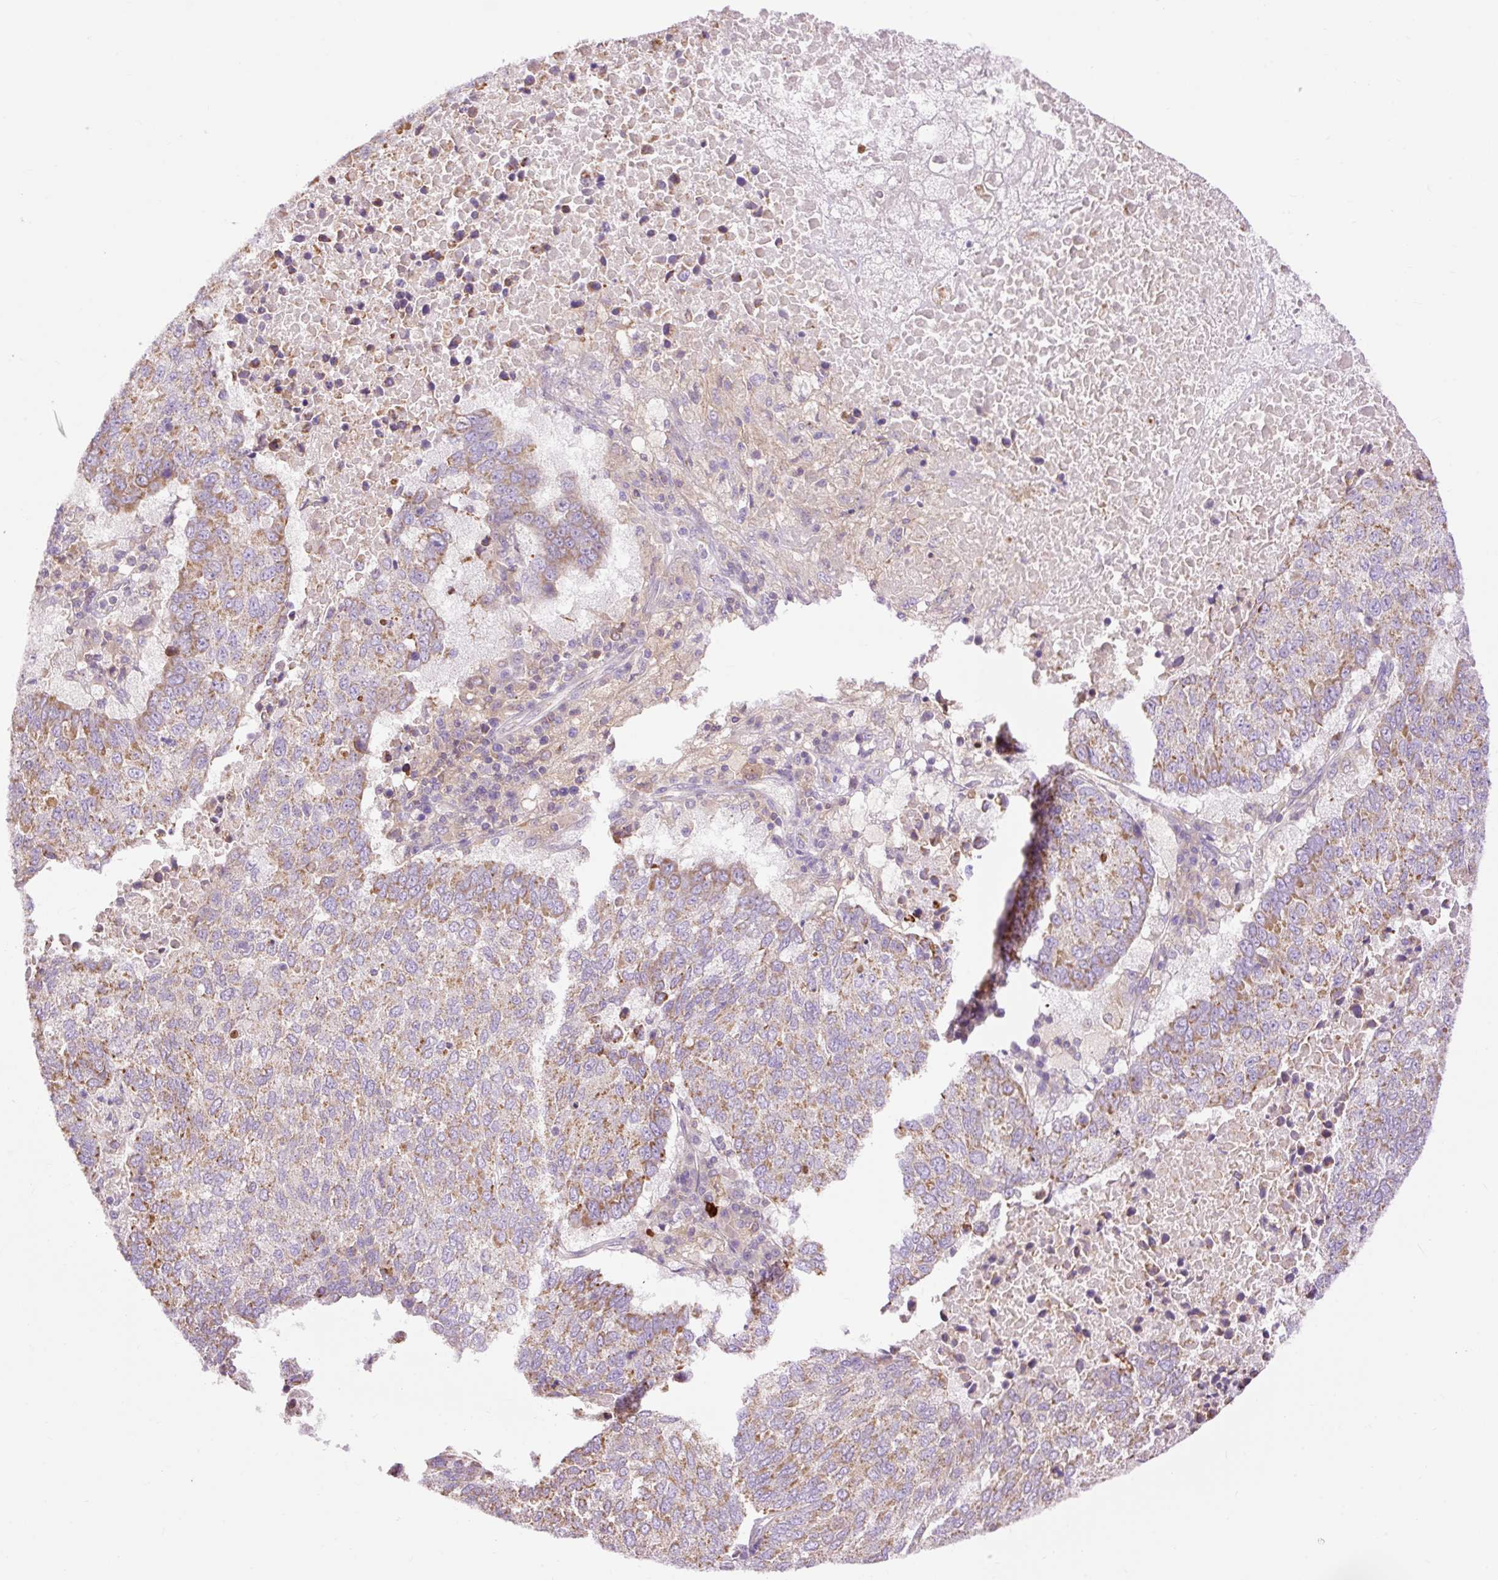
{"staining": {"intensity": "moderate", "quantity": ">75%", "location": "cytoplasmic/membranous"}, "tissue": "lung cancer", "cell_type": "Tumor cells", "image_type": "cancer", "snomed": [{"axis": "morphology", "description": "Squamous cell carcinoma, NOS"}, {"axis": "topography", "description": "Lung"}], "caption": "The histopathology image shows staining of lung cancer (squamous cell carcinoma), revealing moderate cytoplasmic/membranous protein staining (brown color) within tumor cells.", "gene": "CD83", "patient": {"sex": "male", "age": 73}}